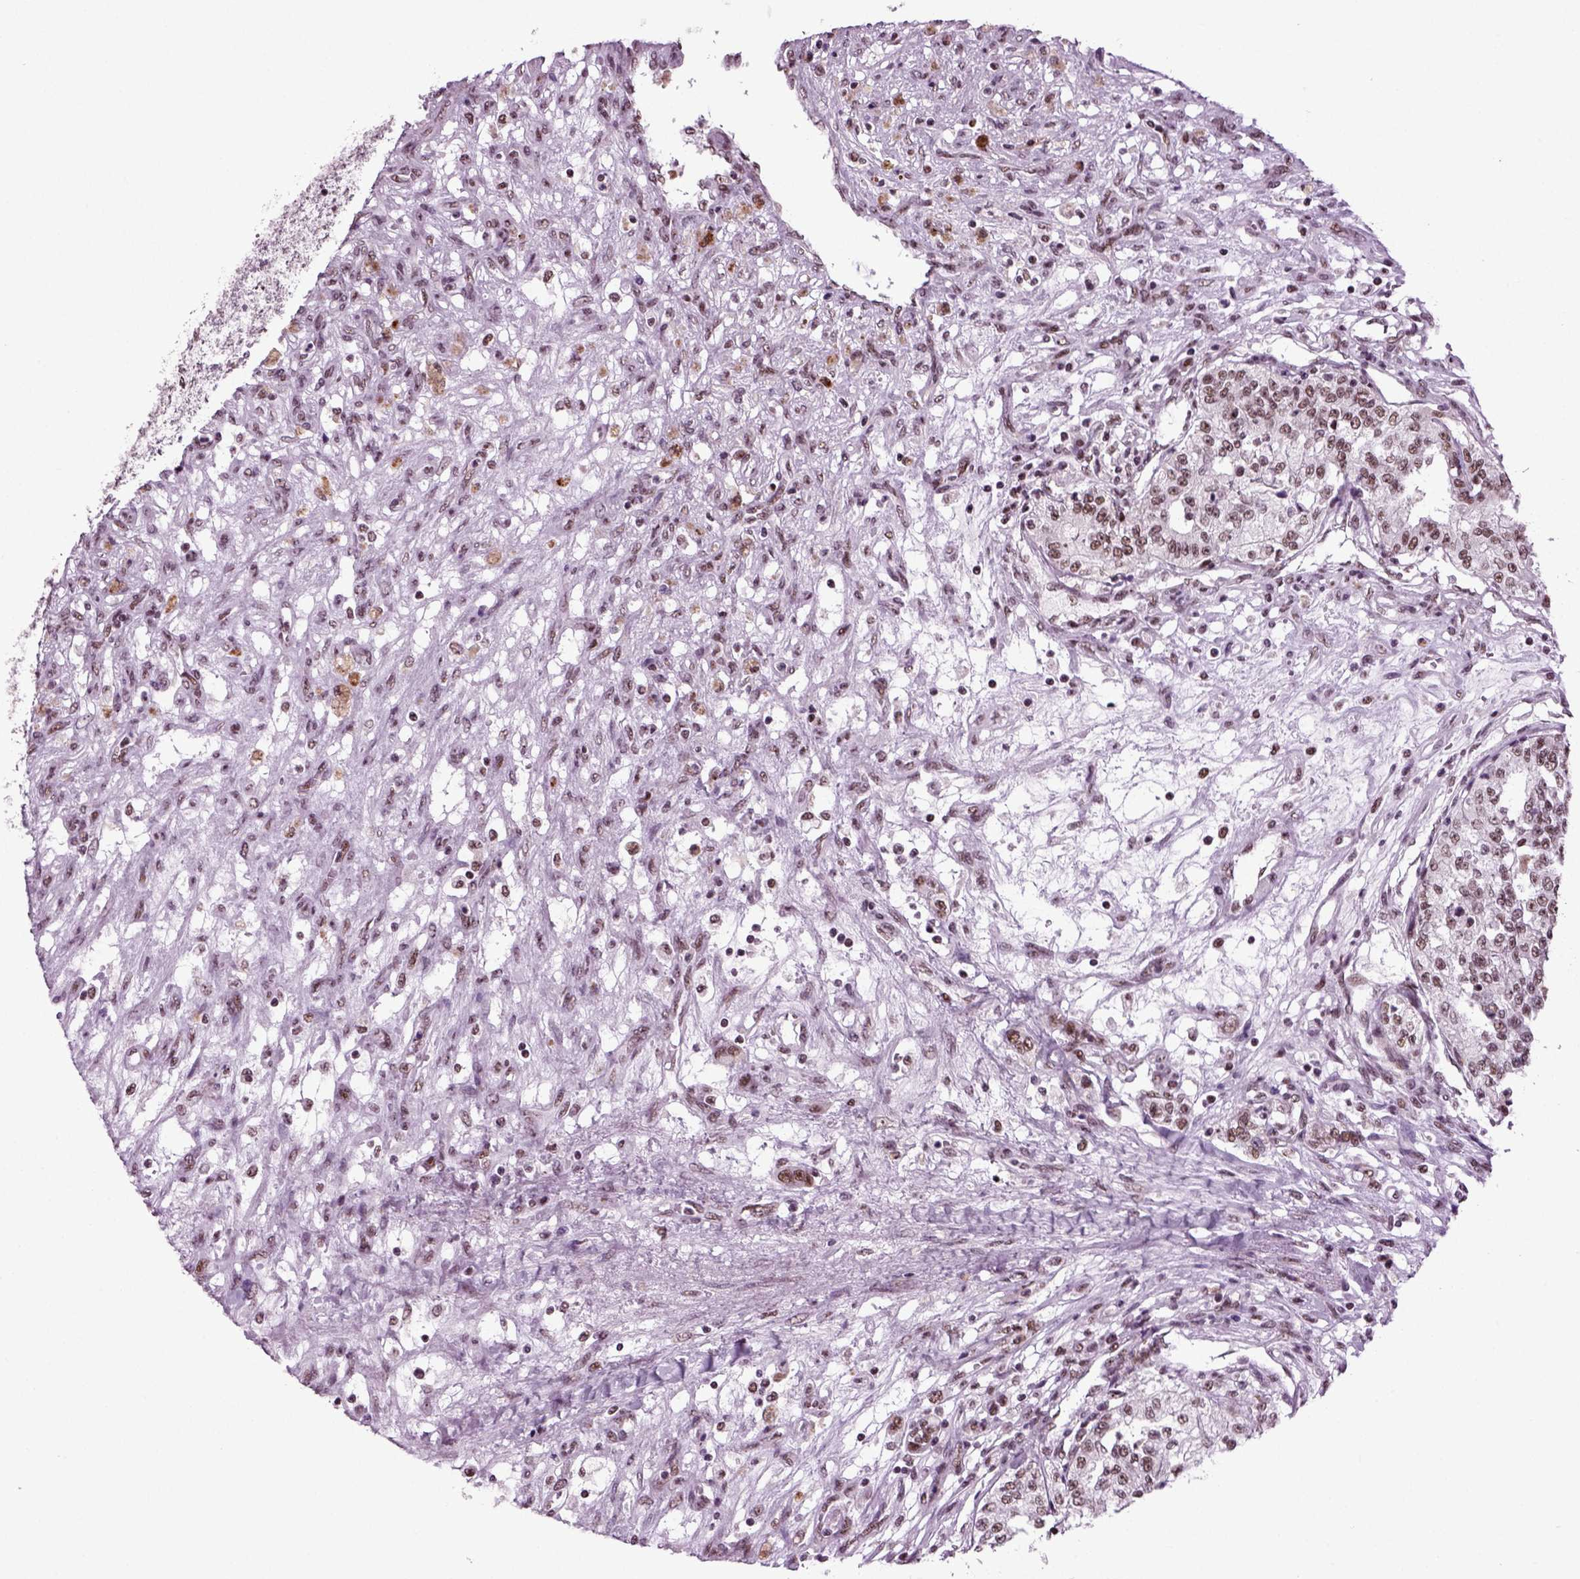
{"staining": {"intensity": "weak", "quantity": ">75%", "location": "nuclear"}, "tissue": "renal cancer", "cell_type": "Tumor cells", "image_type": "cancer", "snomed": [{"axis": "morphology", "description": "Adenocarcinoma, NOS"}, {"axis": "topography", "description": "Kidney"}], "caption": "Renal cancer stained with DAB (3,3'-diaminobenzidine) immunohistochemistry displays low levels of weak nuclear staining in approximately >75% of tumor cells.", "gene": "RCOR3", "patient": {"sex": "female", "age": 63}}